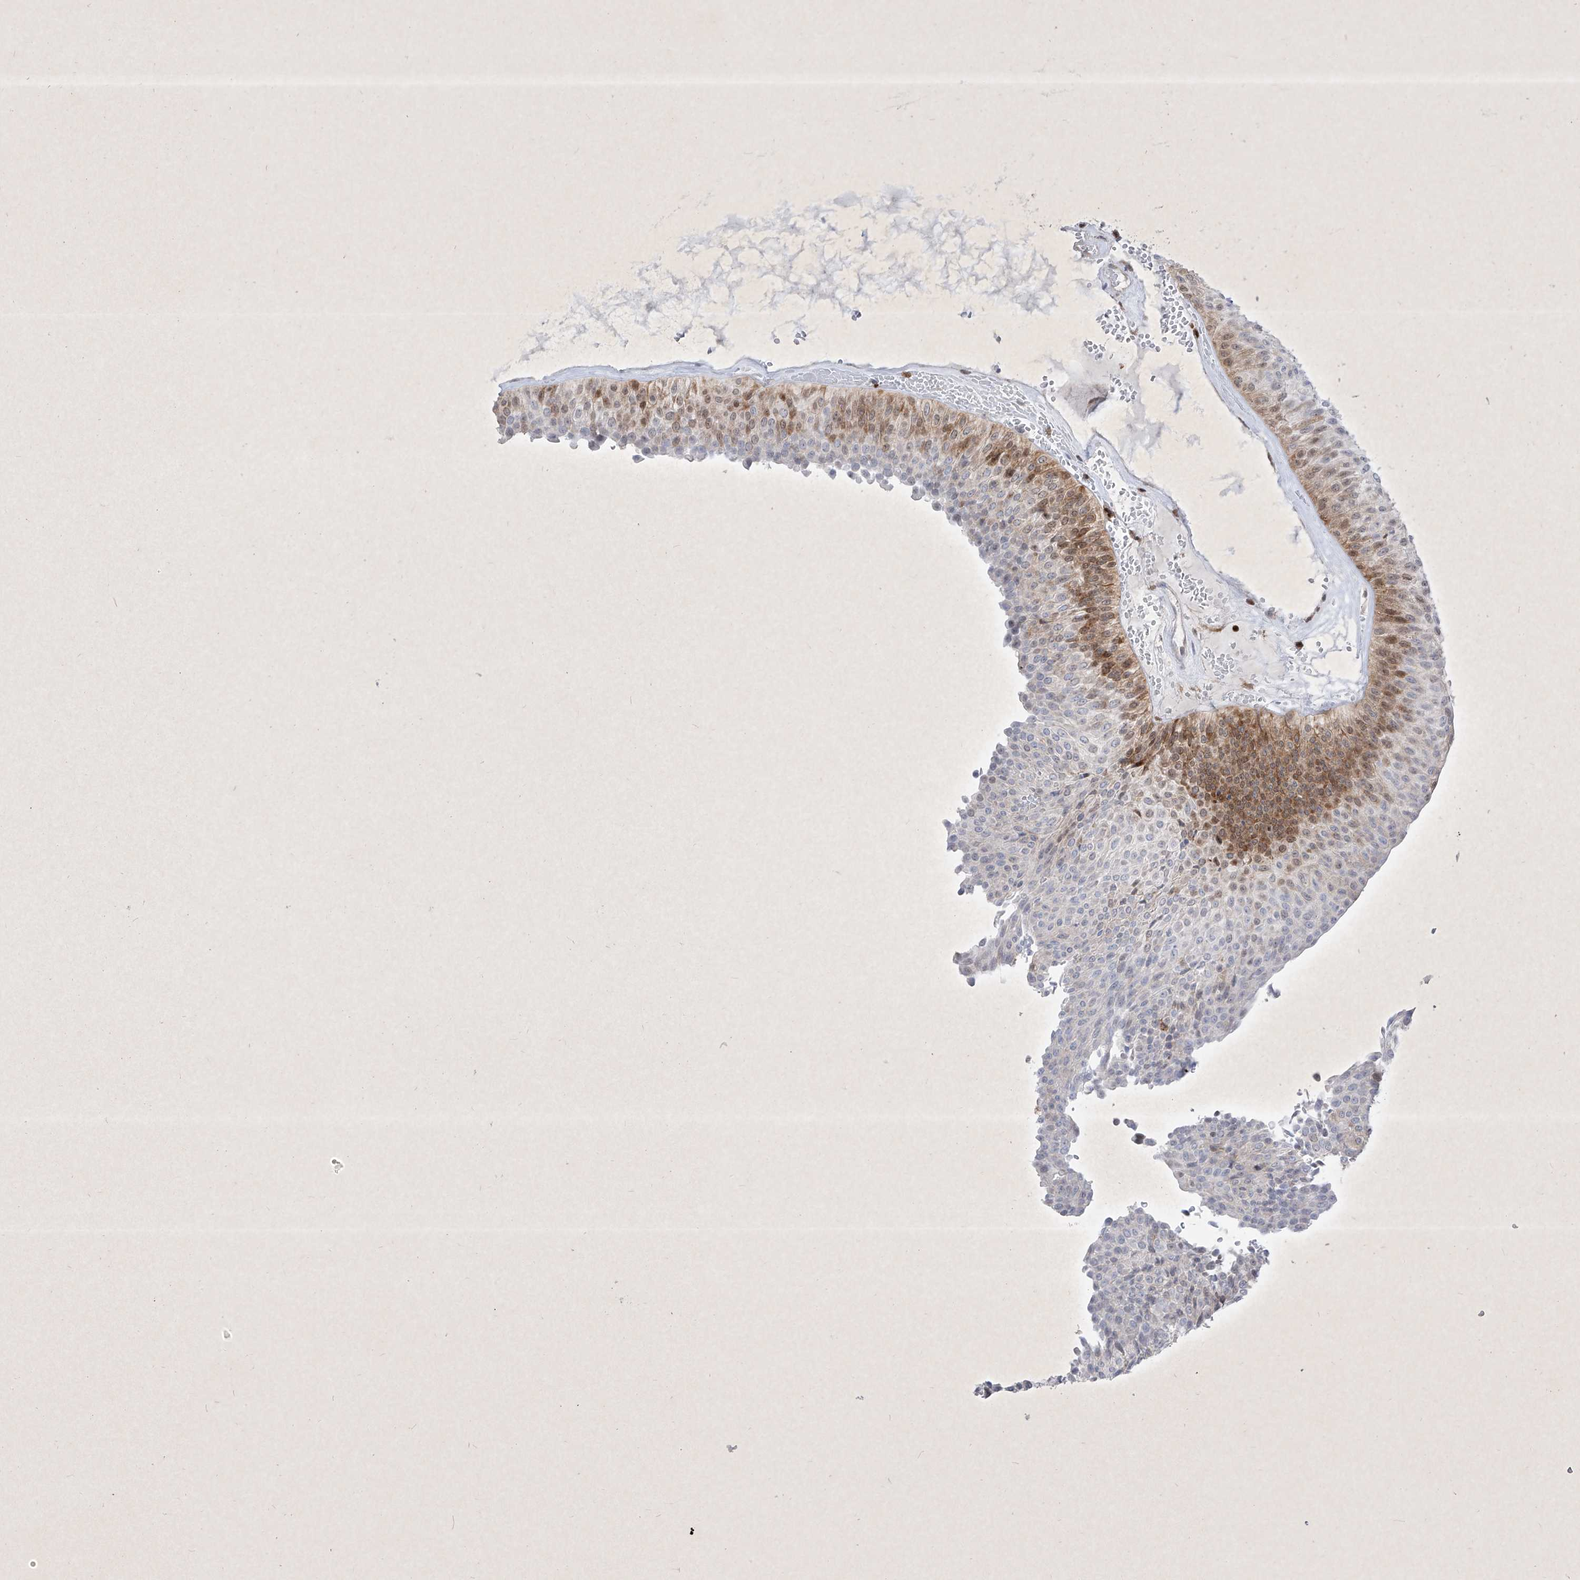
{"staining": {"intensity": "moderate", "quantity": "<25%", "location": "cytoplasmic/membranous,nuclear"}, "tissue": "urothelial cancer", "cell_type": "Tumor cells", "image_type": "cancer", "snomed": [{"axis": "morphology", "description": "Urothelial carcinoma, Low grade"}, {"axis": "topography", "description": "Urinary bladder"}], "caption": "Human low-grade urothelial carcinoma stained with a brown dye demonstrates moderate cytoplasmic/membranous and nuclear positive positivity in about <25% of tumor cells.", "gene": "PSMB10", "patient": {"sex": "male", "age": 78}}